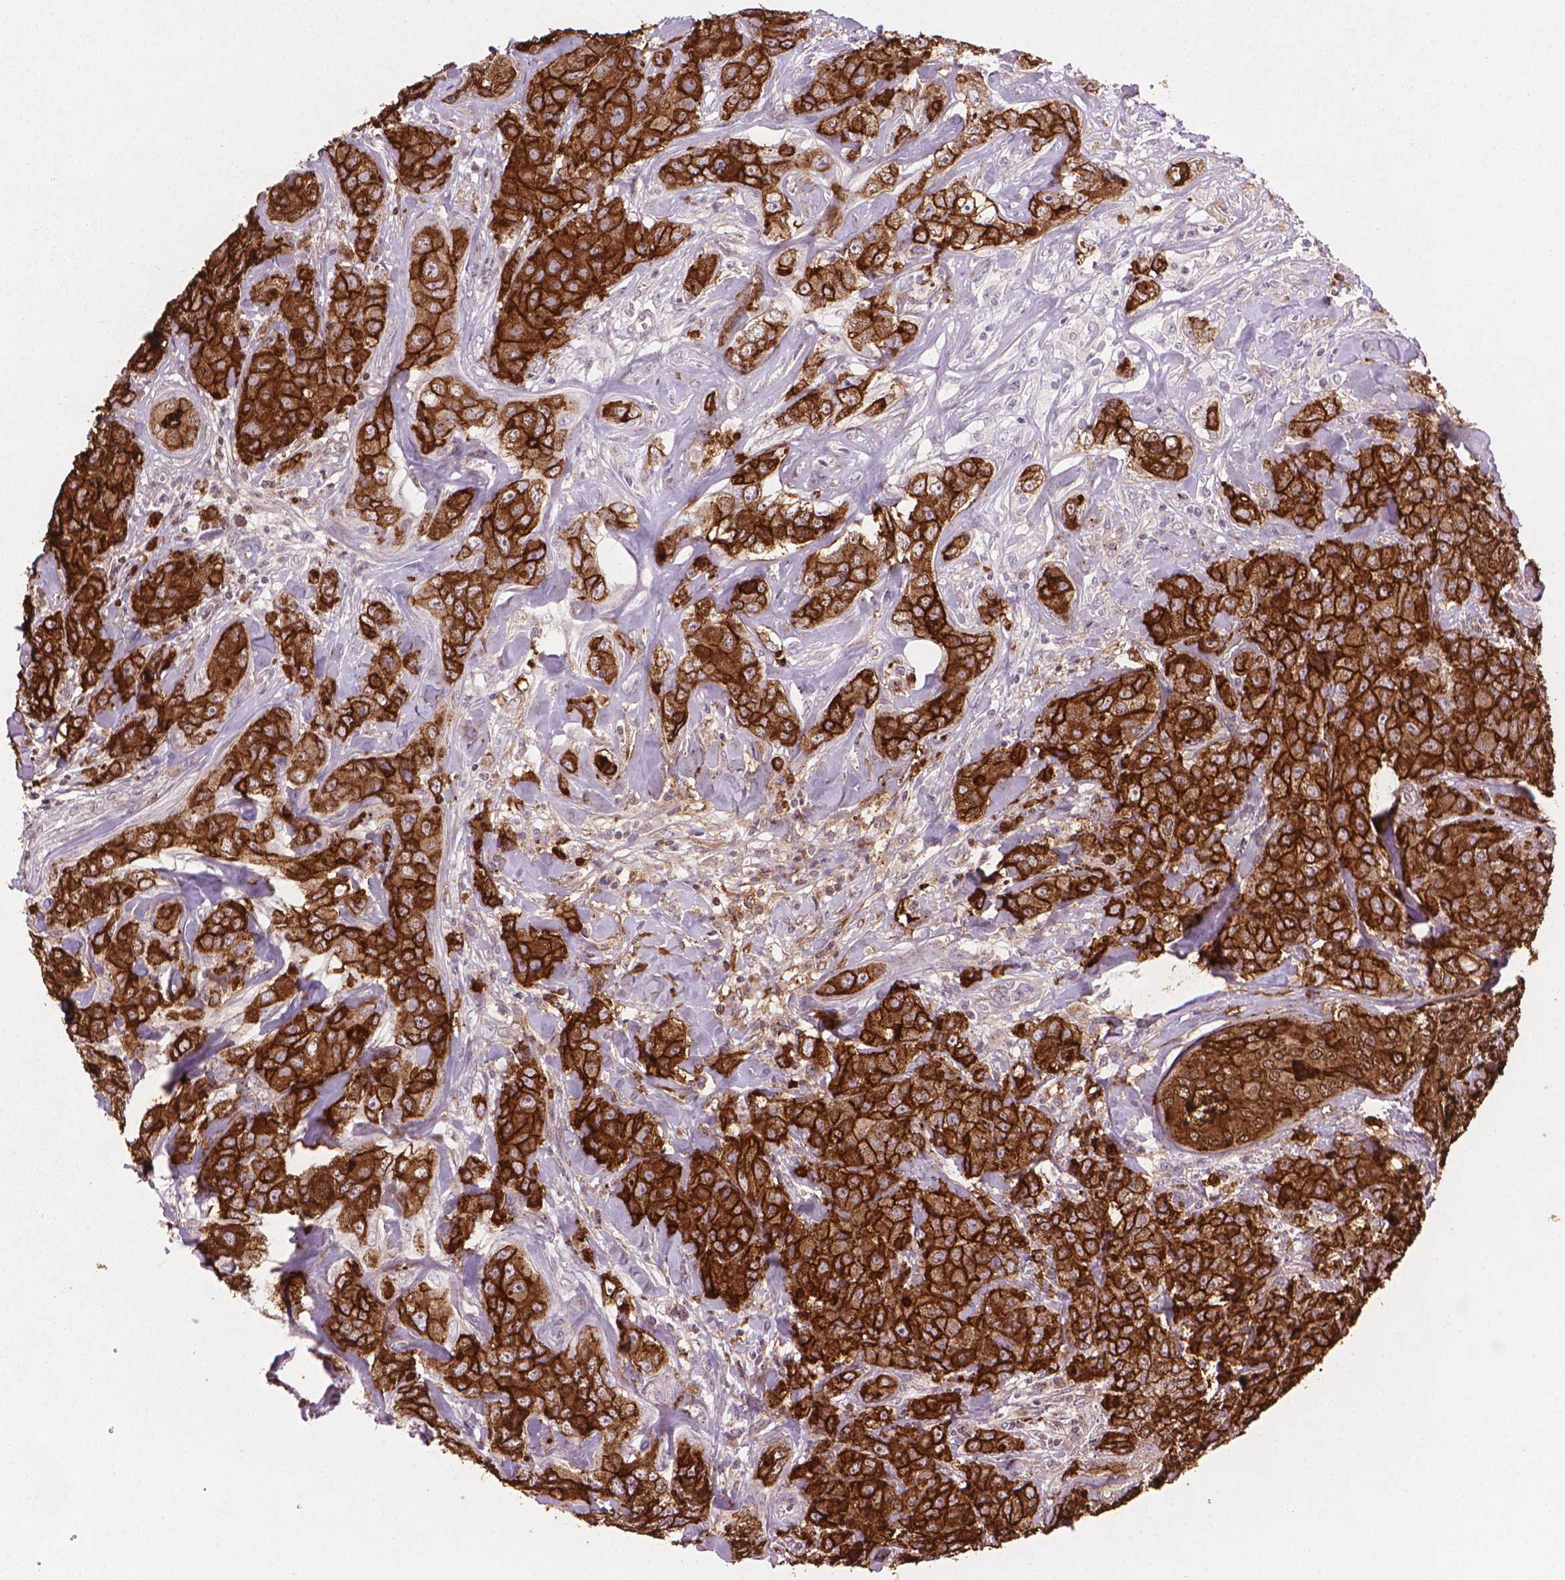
{"staining": {"intensity": "strong", "quantity": ">75%", "location": "cytoplasmic/membranous"}, "tissue": "breast cancer", "cell_type": "Tumor cells", "image_type": "cancer", "snomed": [{"axis": "morphology", "description": "Duct carcinoma"}, {"axis": "topography", "description": "Breast"}], "caption": "Brown immunohistochemical staining in breast cancer displays strong cytoplasmic/membranous expression in about >75% of tumor cells.", "gene": "MUC1", "patient": {"sex": "female", "age": 43}}